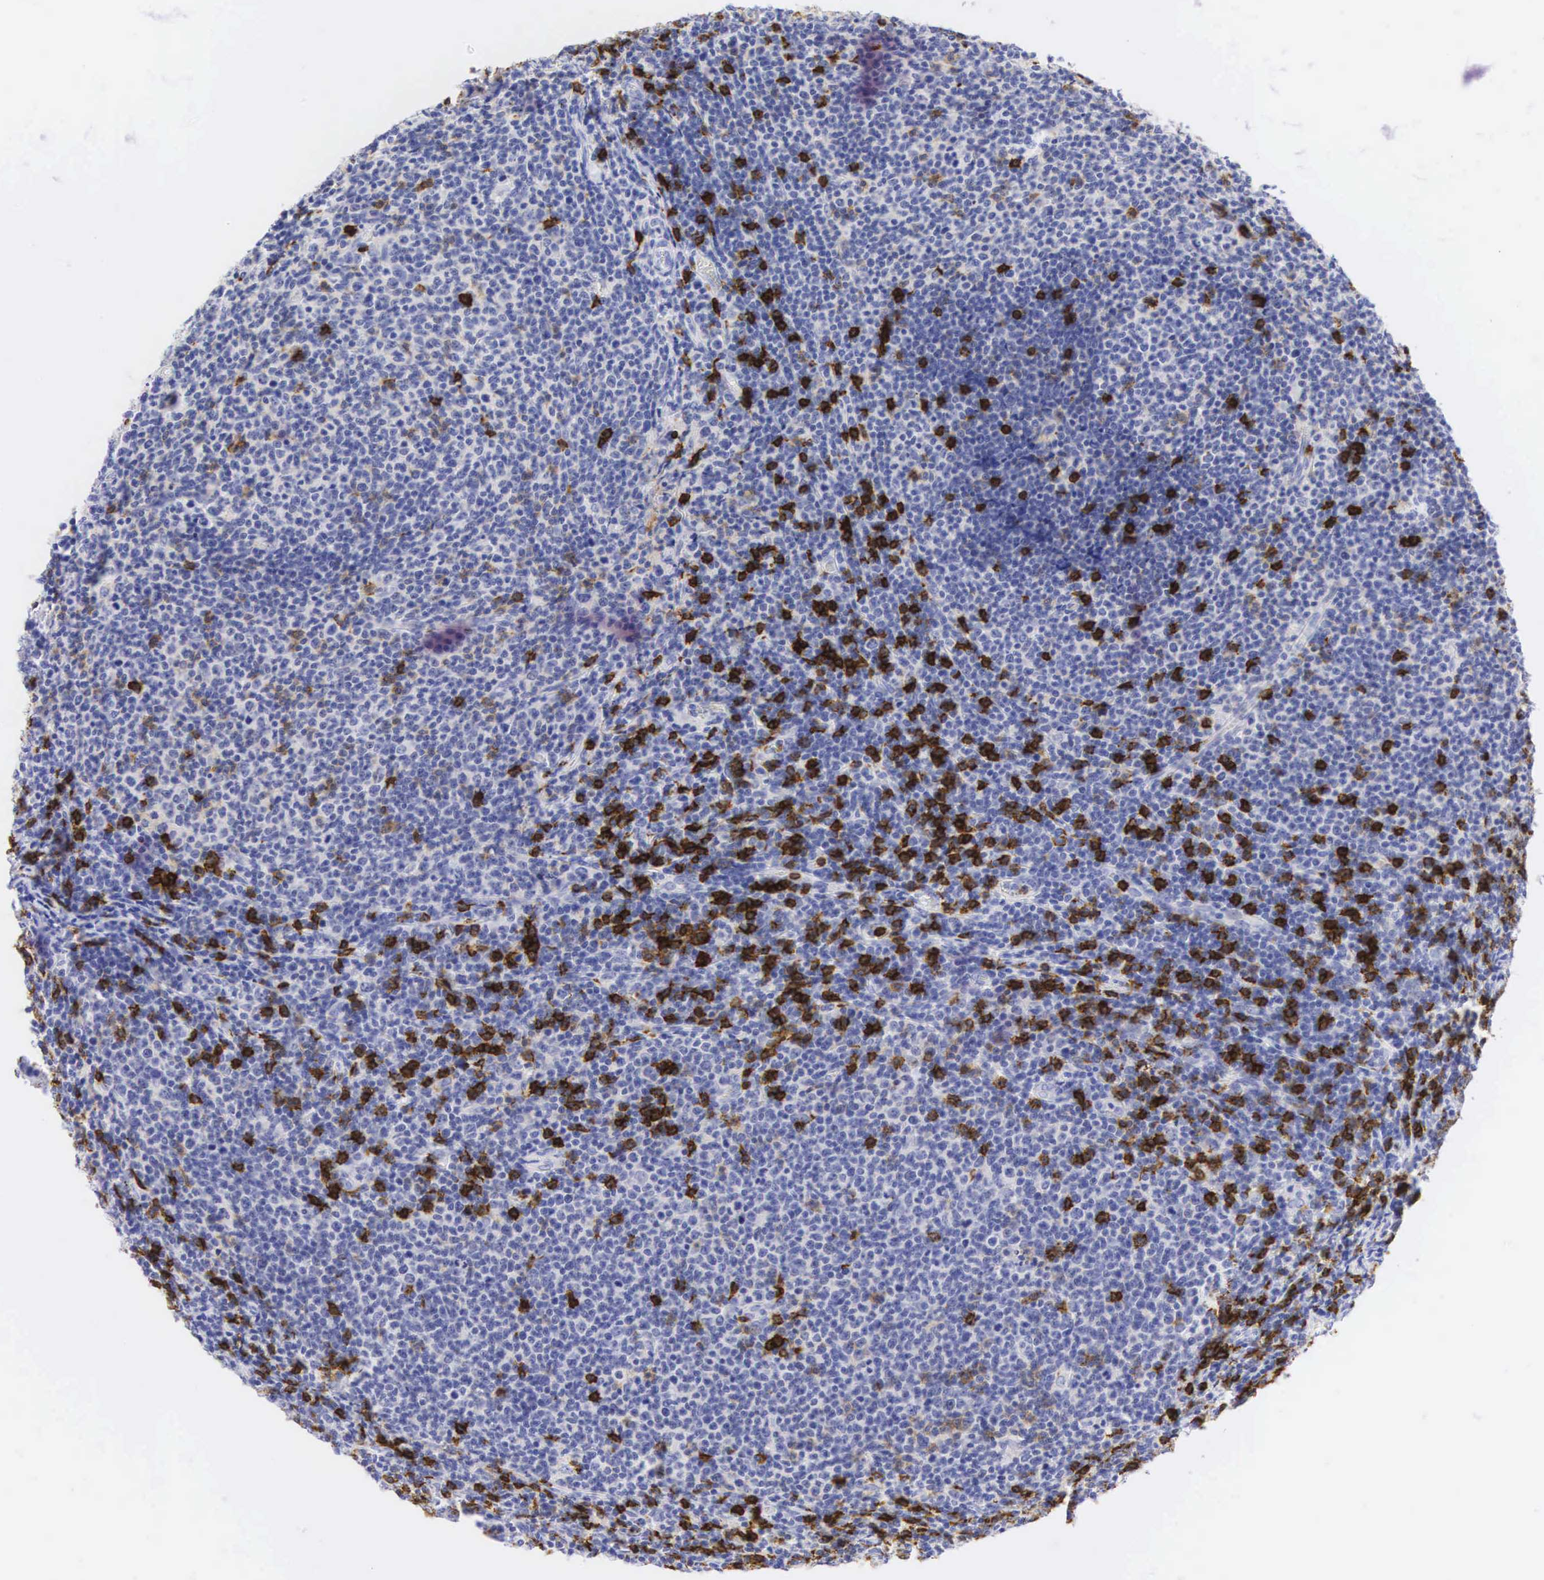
{"staining": {"intensity": "strong", "quantity": "<25%", "location": "cytoplasmic/membranous,nuclear"}, "tissue": "lymphoma", "cell_type": "Tumor cells", "image_type": "cancer", "snomed": [{"axis": "morphology", "description": "Malignant lymphoma, non-Hodgkin's type, Low grade"}, {"axis": "topography", "description": "Lymph node"}], "caption": "Strong cytoplasmic/membranous and nuclear expression for a protein is identified in approximately <25% of tumor cells of lymphoma using immunohistochemistry.", "gene": "CD8A", "patient": {"sex": "male", "age": 74}}